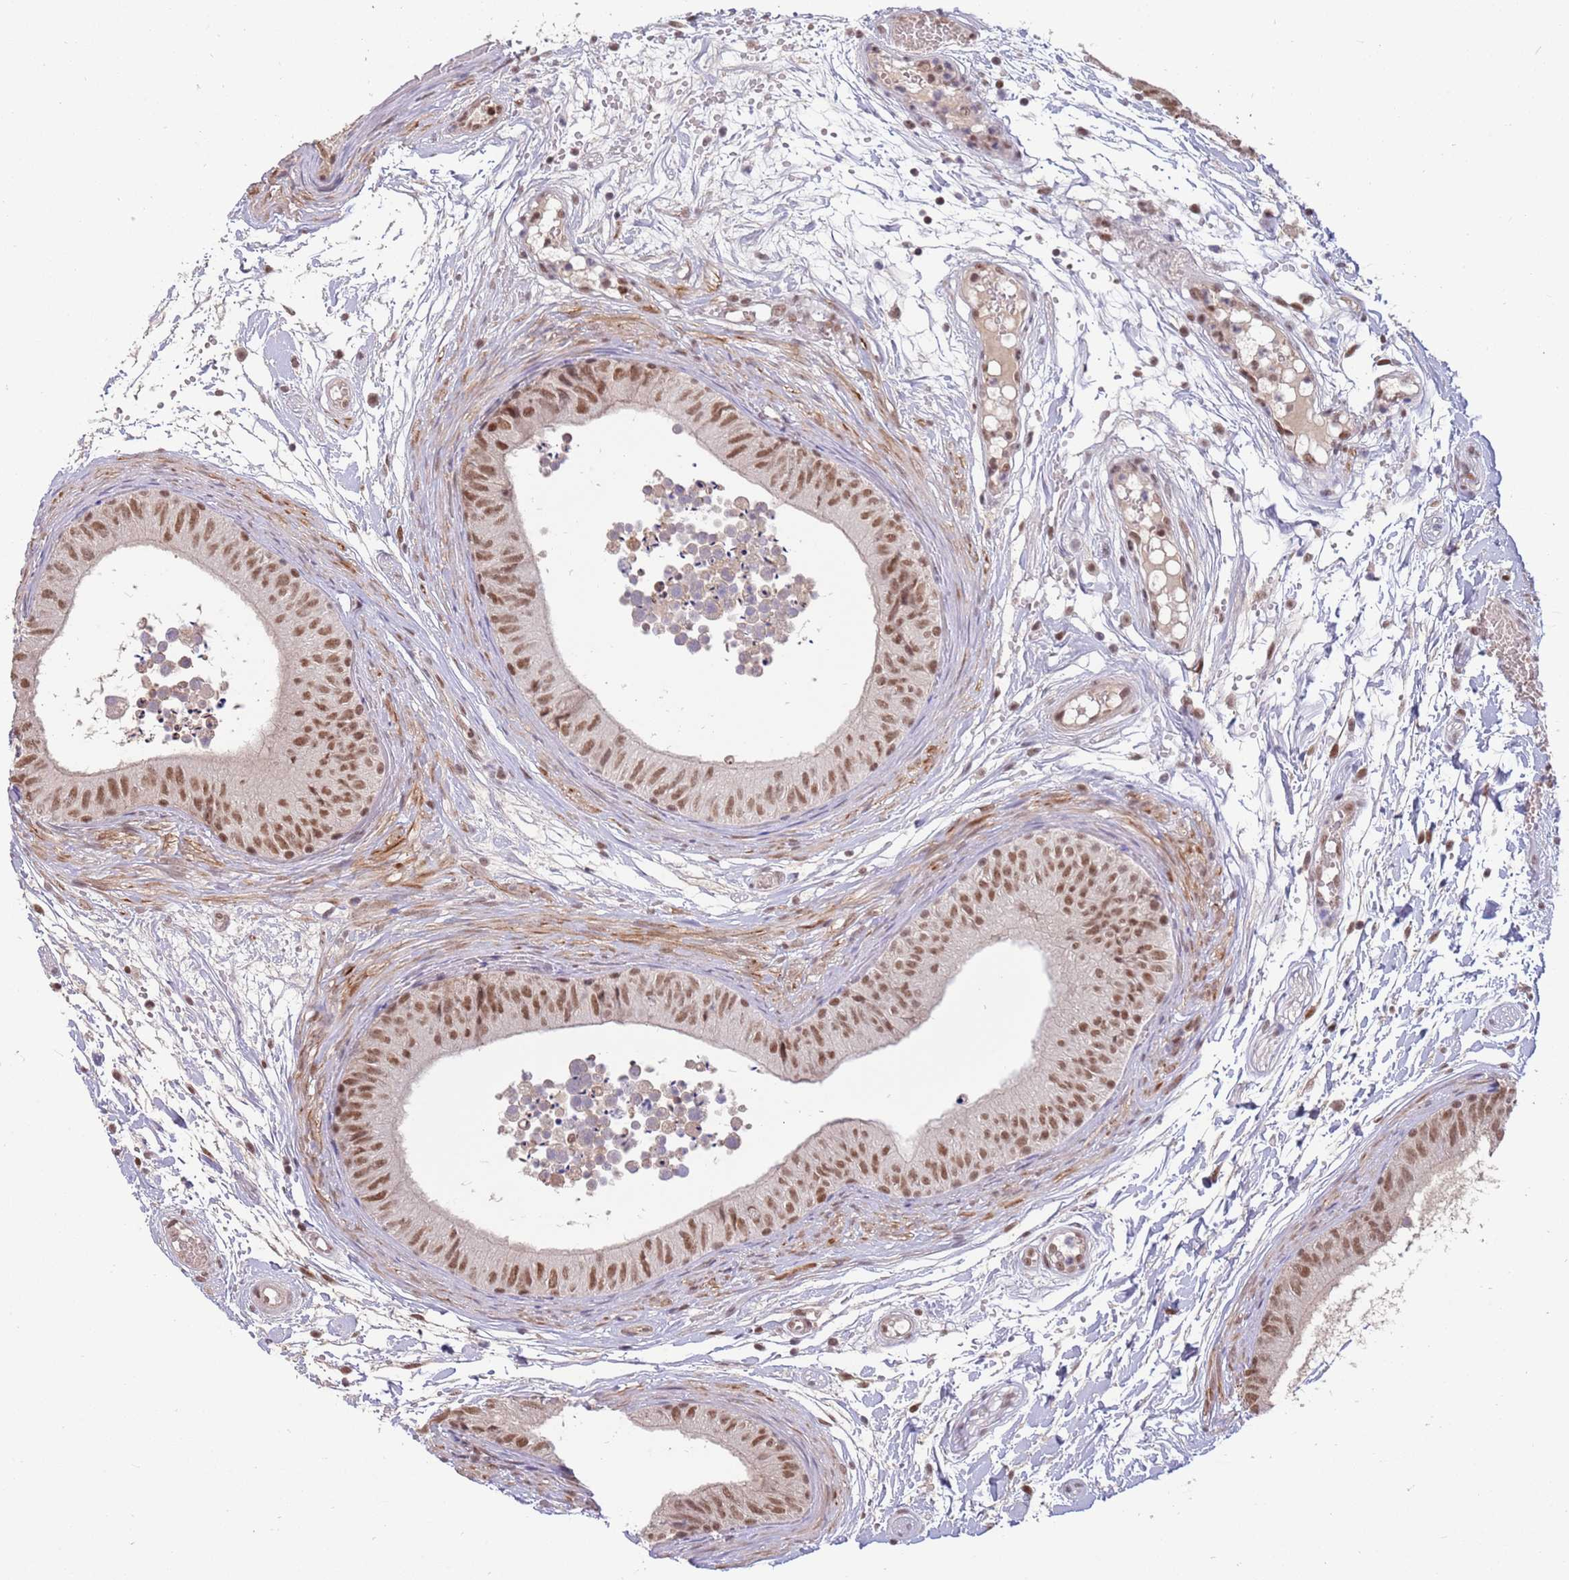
{"staining": {"intensity": "moderate", "quantity": ">75%", "location": "nuclear"}, "tissue": "epididymis", "cell_type": "Glandular cells", "image_type": "normal", "snomed": [{"axis": "morphology", "description": "Normal tissue, NOS"}, {"axis": "topography", "description": "Epididymis"}], "caption": "Immunohistochemical staining of benign epididymis demonstrates moderate nuclear protein positivity in about >75% of glandular cells. The staining is performed using DAB (3,3'-diaminobenzidine) brown chromogen to label protein expression. The nuclei are counter-stained blue using hematoxylin.", "gene": "ZBTB7A", "patient": {"sex": "male", "age": 15}}